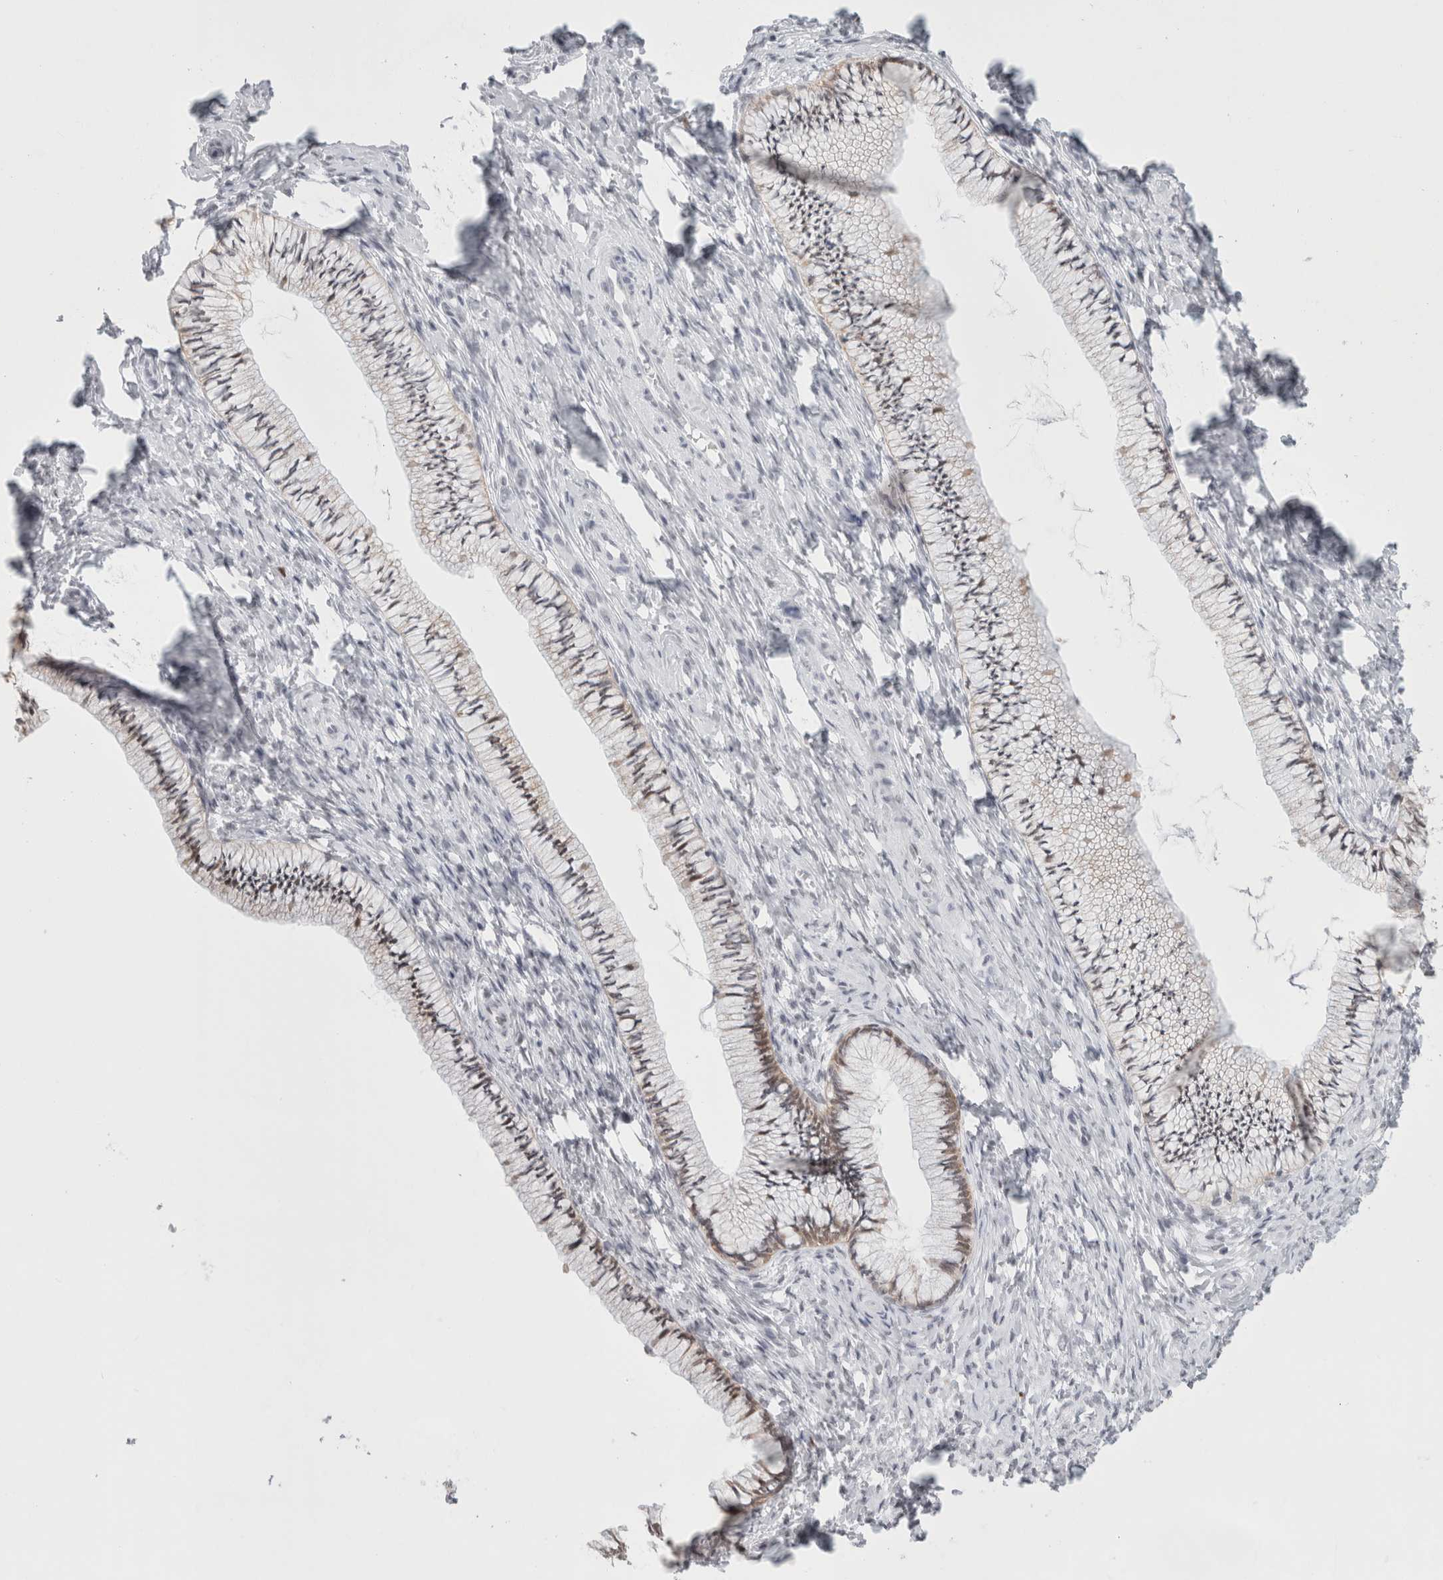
{"staining": {"intensity": "moderate", "quantity": "25%-75%", "location": "cytoplasmic/membranous,nuclear"}, "tissue": "cervix", "cell_type": "Glandular cells", "image_type": "normal", "snomed": [{"axis": "morphology", "description": "Normal tissue, NOS"}, {"axis": "topography", "description": "Cervix"}], "caption": "The image reveals immunohistochemical staining of normal cervix. There is moderate cytoplasmic/membranous,nuclear expression is seen in approximately 25%-75% of glandular cells.", "gene": "SMARCC1", "patient": {"sex": "female", "age": 36}}